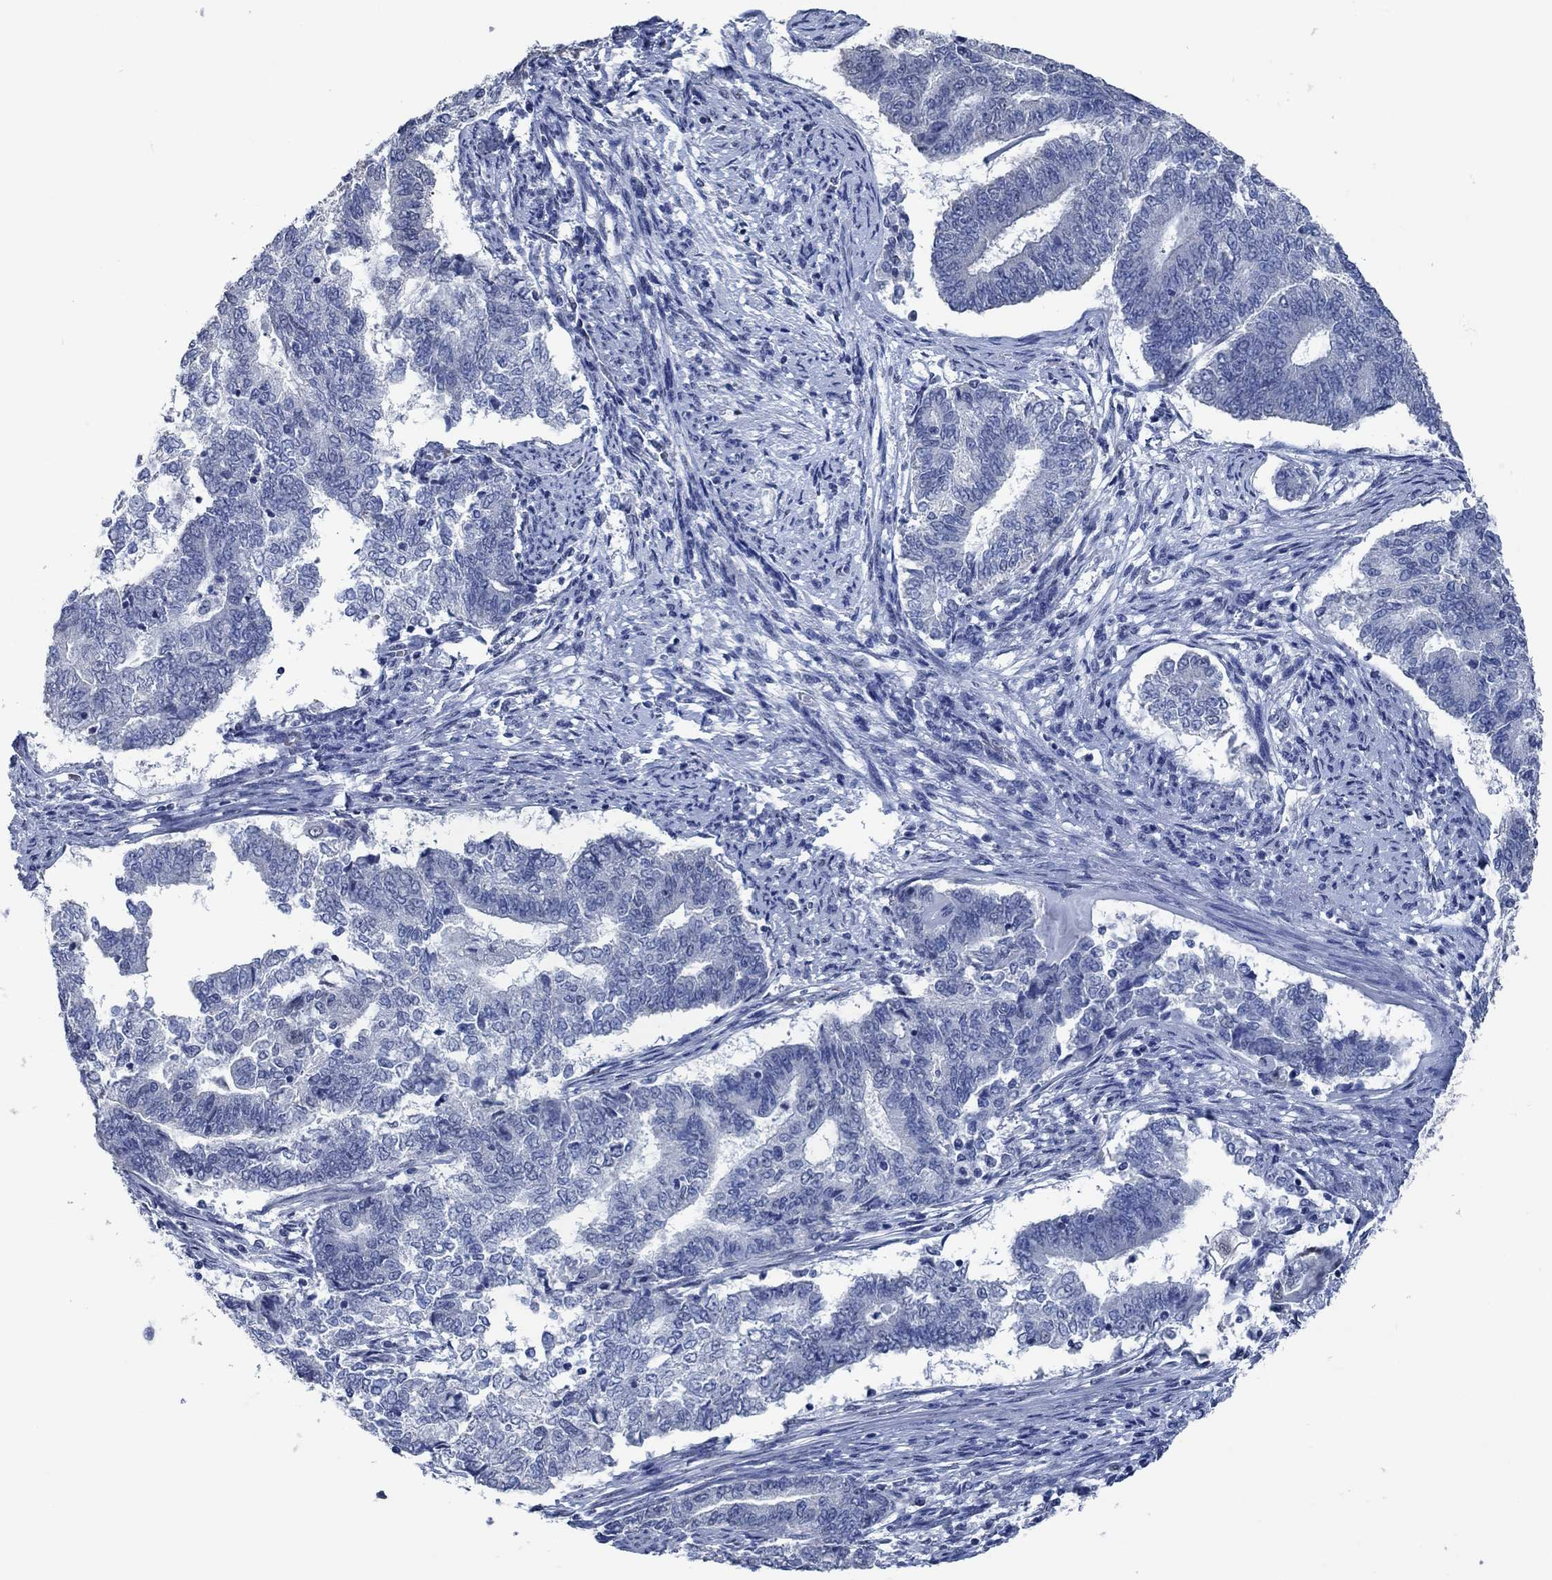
{"staining": {"intensity": "negative", "quantity": "none", "location": "none"}, "tissue": "endometrial cancer", "cell_type": "Tumor cells", "image_type": "cancer", "snomed": [{"axis": "morphology", "description": "Adenocarcinoma, NOS"}, {"axis": "topography", "description": "Endometrium"}], "caption": "Tumor cells are negative for brown protein staining in endometrial cancer (adenocarcinoma).", "gene": "OBSCN", "patient": {"sex": "female", "age": 65}}